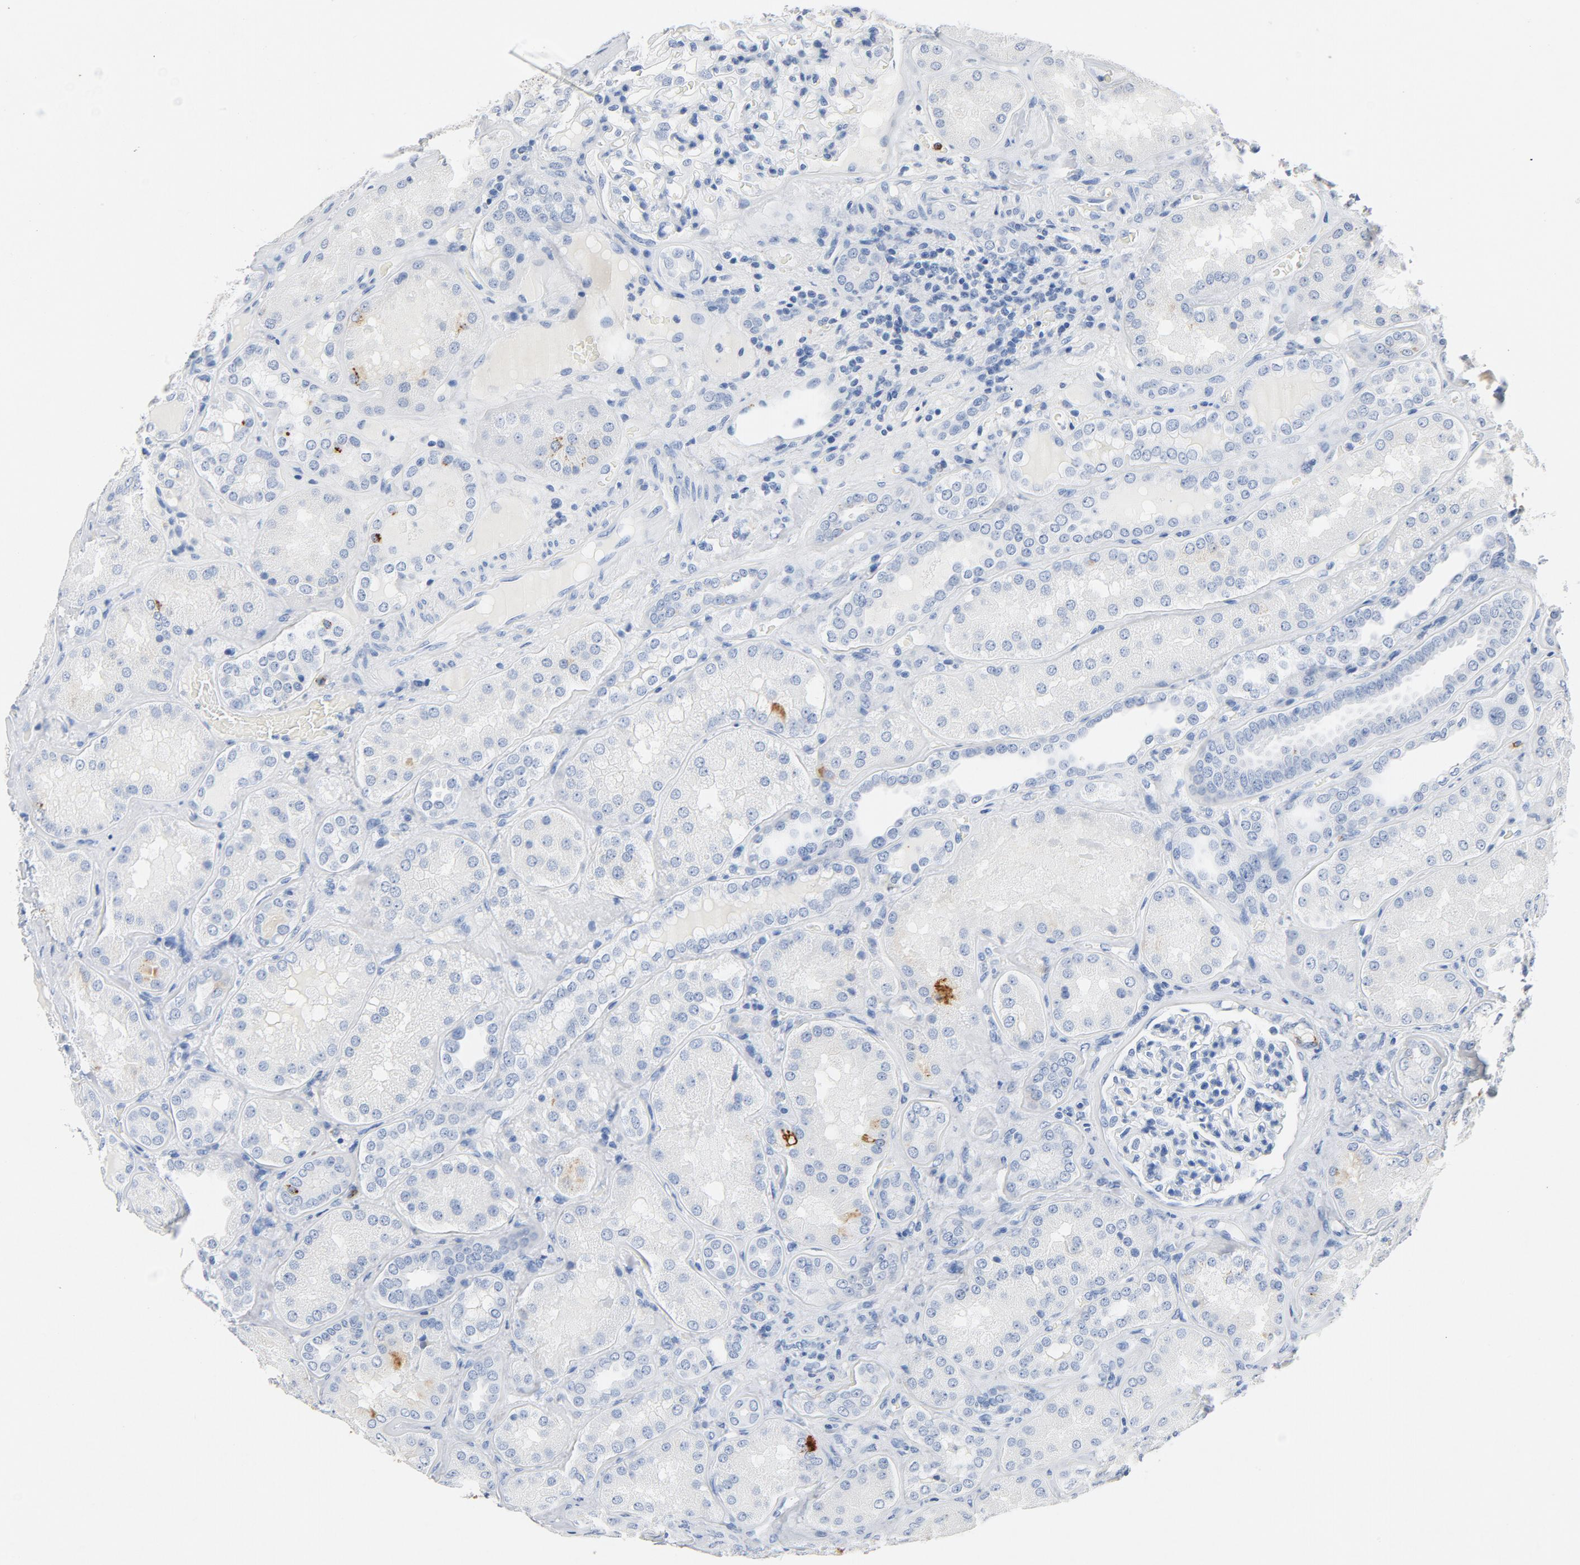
{"staining": {"intensity": "moderate", "quantity": "<25%", "location": "cytoplasmic/membranous"}, "tissue": "kidney", "cell_type": "Cells in tubules", "image_type": "normal", "snomed": [{"axis": "morphology", "description": "Normal tissue, NOS"}, {"axis": "topography", "description": "Kidney"}], "caption": "The micrograph displays immunohistochemical staining of benign kidney. There is moderate cytoplasmic/membranous expression is present in about <25% of cells in tubules.", "gene": "PTPRB", "patient": {"sex": "female", "age": 56}}